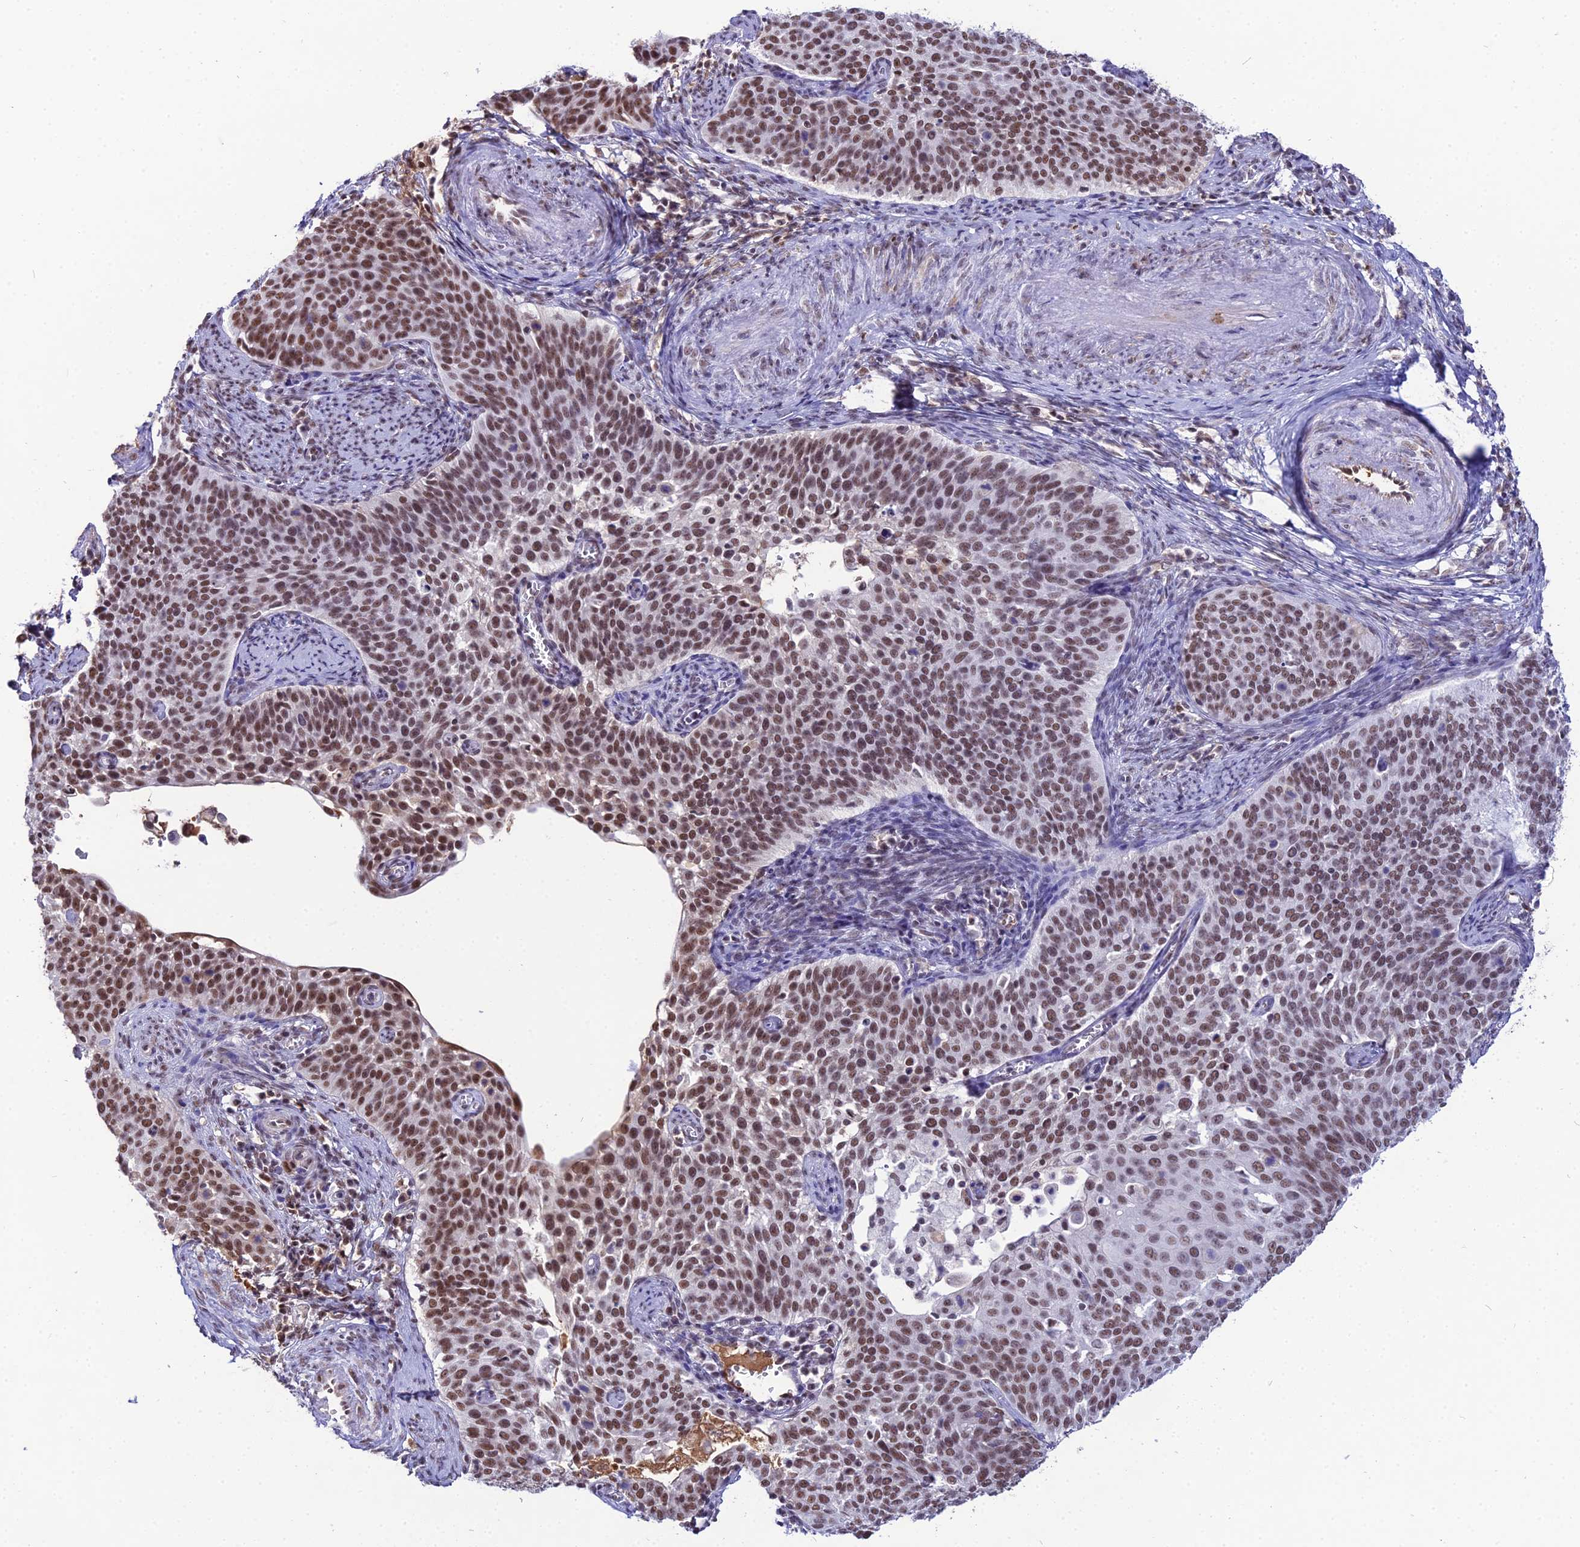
{"staining": {"intensity": "moderate", "quantity": ">75%", "location": "nuclear"}, "tissue": "cervical cancer", "cell_type": "Tumor cells", "image_type": "cancer", "snomed": [{"axis": "morphology", "description": "Squamous cell carcinoma, NOS"}, {"axis": "topography", "description": "Cervix"}], "caption": "An immunohistochemistry (IHC) photomicrograph of neoplastic tissue is shown. Protein staining in brown shows moderate nuclear positivity in cervical squamous cell carcinoma within tumor cells.", "gene": "RBM12", "patient": {"sex": "female", "age": 44}}